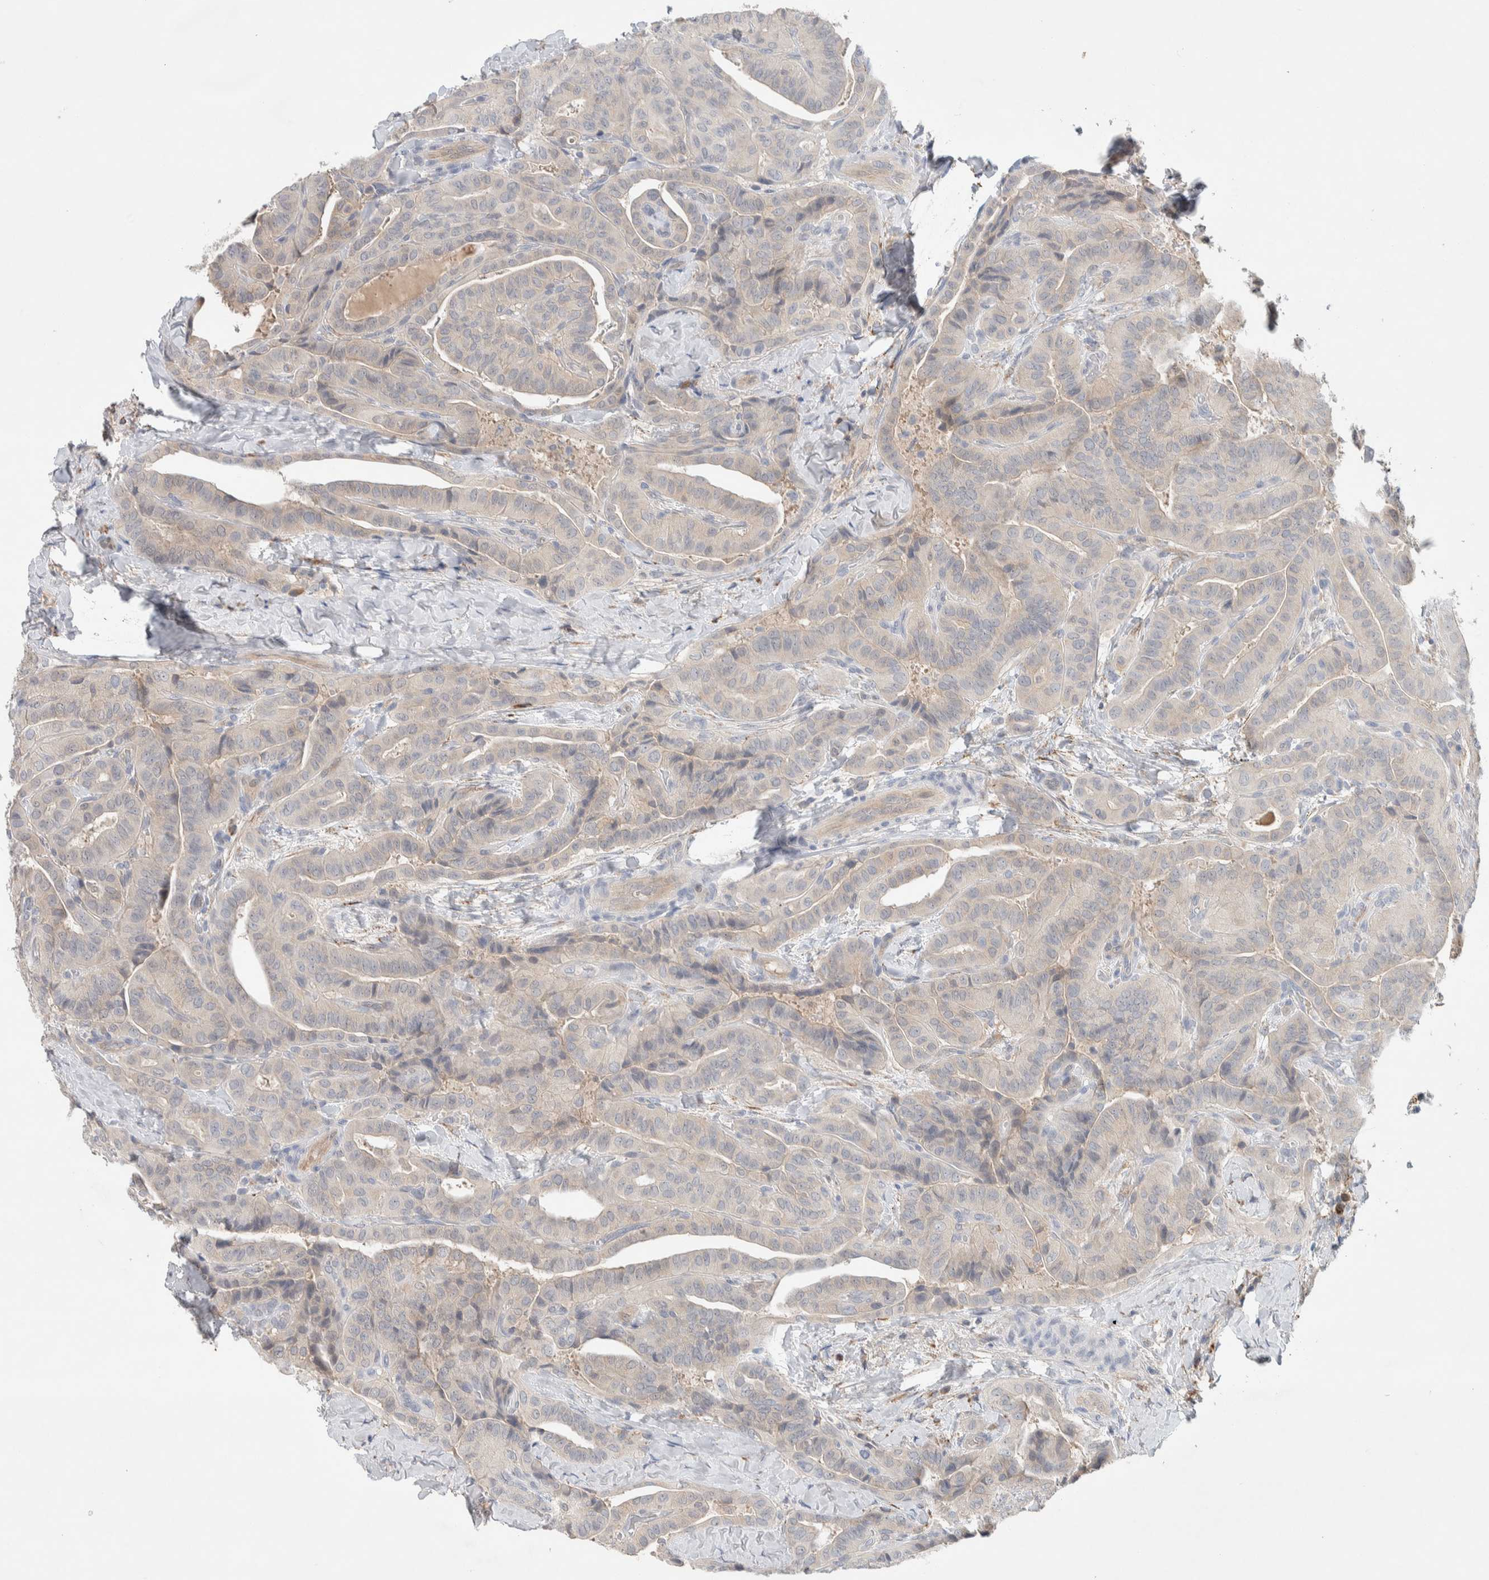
{"staining": {"intensity": "moderate", "quantity": "<25%", "location": "cytoplasmic/membranous"}, "tissue": "thyroid cancer", "cell_type": "Tumor cells", "image_type": "cancer", "snomed": [{"axis": "morphology", "description": "Papillary adenocarcinoma, NOS"}, {"axis": "topography", "description": "Thyroid gland"}], "caption": "Human thyroid papillary adenocarcinoma stained with a protein marker shows moderate staining in tumor cells.", "gene": "DEPTOR", "patient": {"sex": "male", "age": 77}}